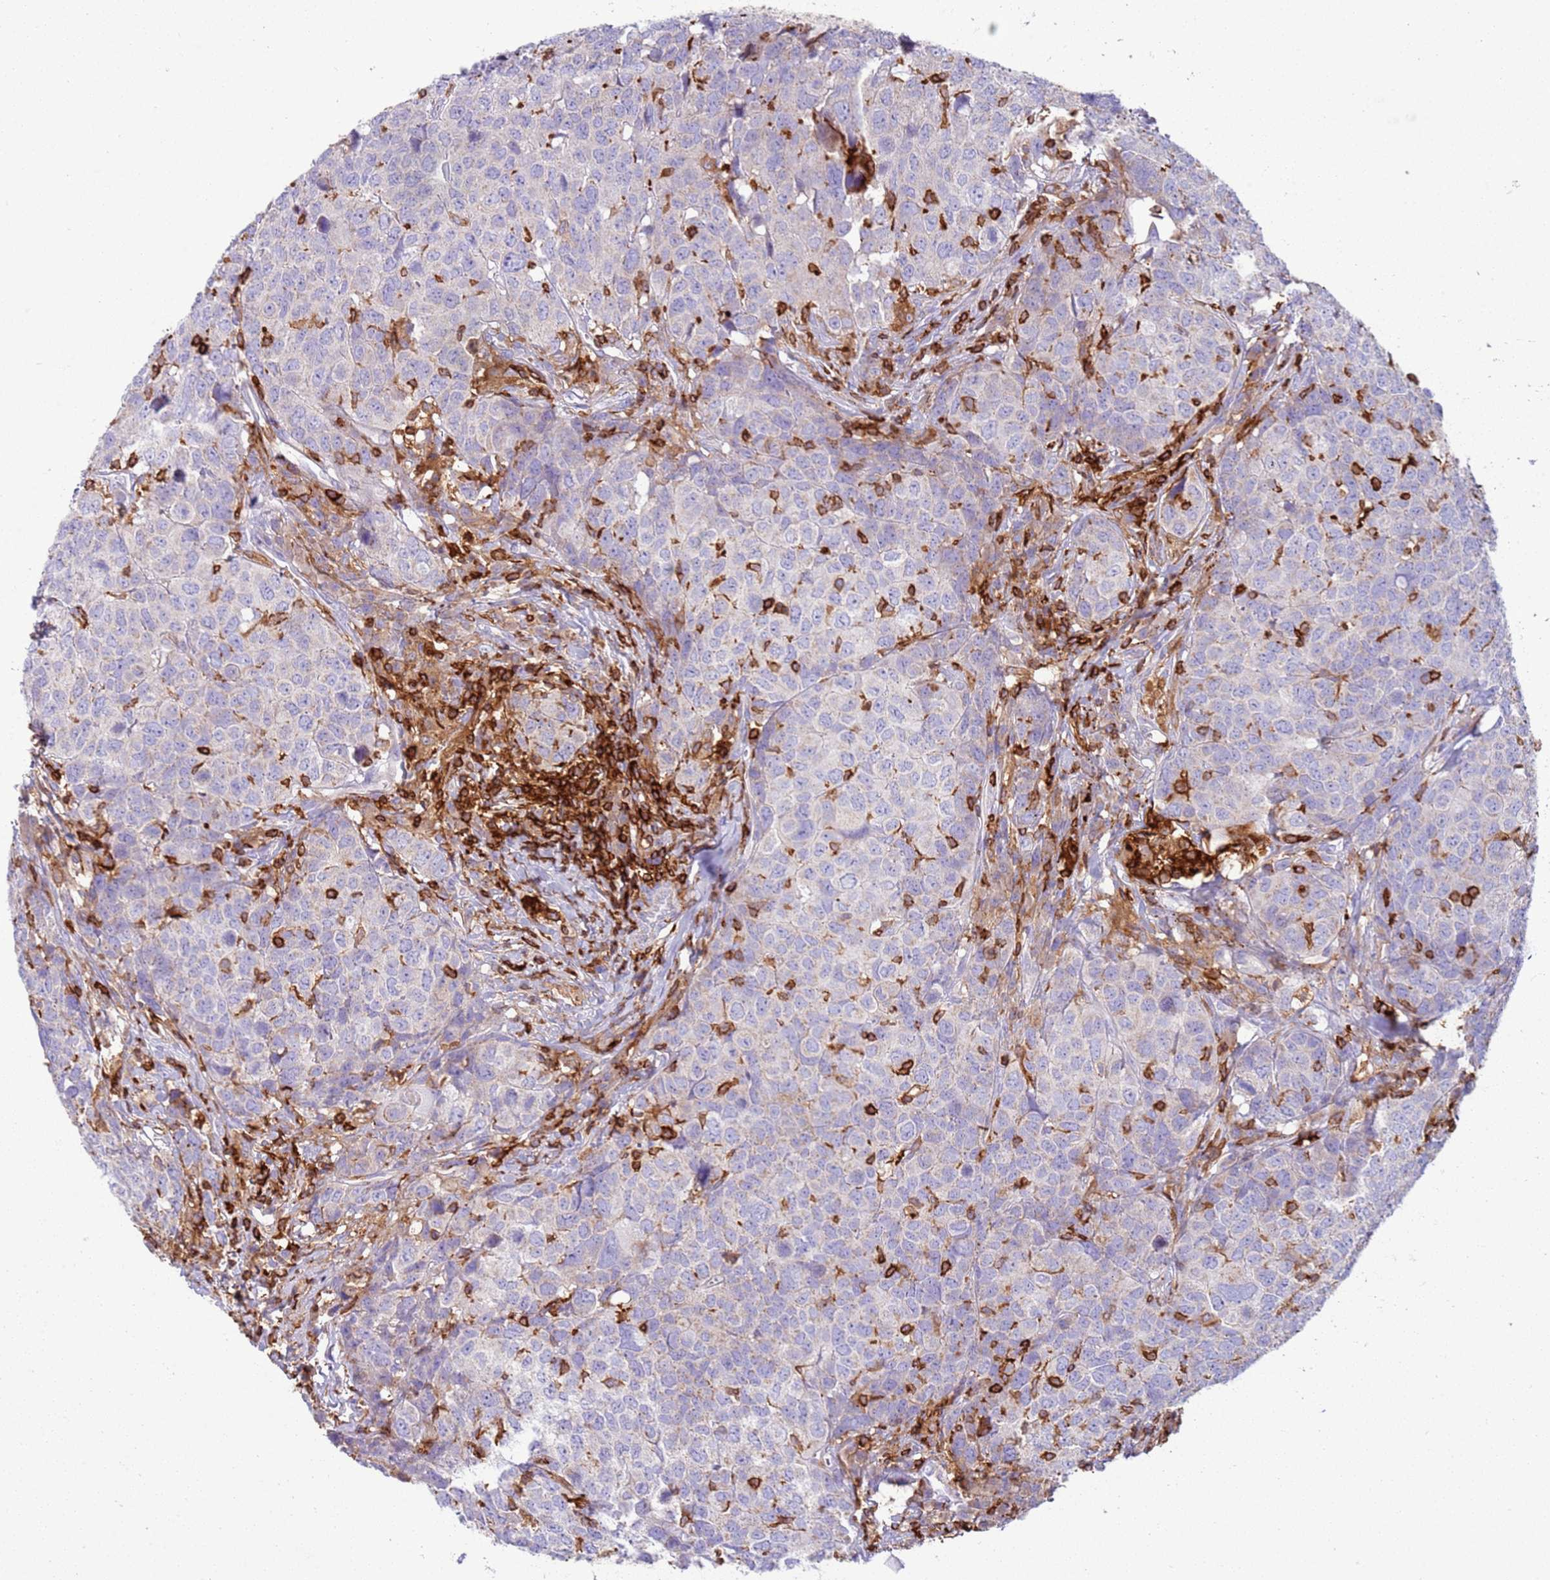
{"staining": {"intensity": "negative", "quantity": "none", "location": "none"}, "tissue": "head and neck cancer", "cell_type": "Tumor cells", "image_type": "cancer", "snomed": [{"axis": "morphology", "description": "Squamous cell carcinoma, NOS"}, {"axis": "topography", "description": "Head-Neck"}], "caption": "An immunohistochemistry (IHC) histopathology image of head and neck cancer (squamous cell carcinoma) is shown. There is no staining in tumor cells of head and neck cancer (squamous cell carcinoma).", "gene": "TTPAL", "patient": {"sex": "male", "age": 66}}